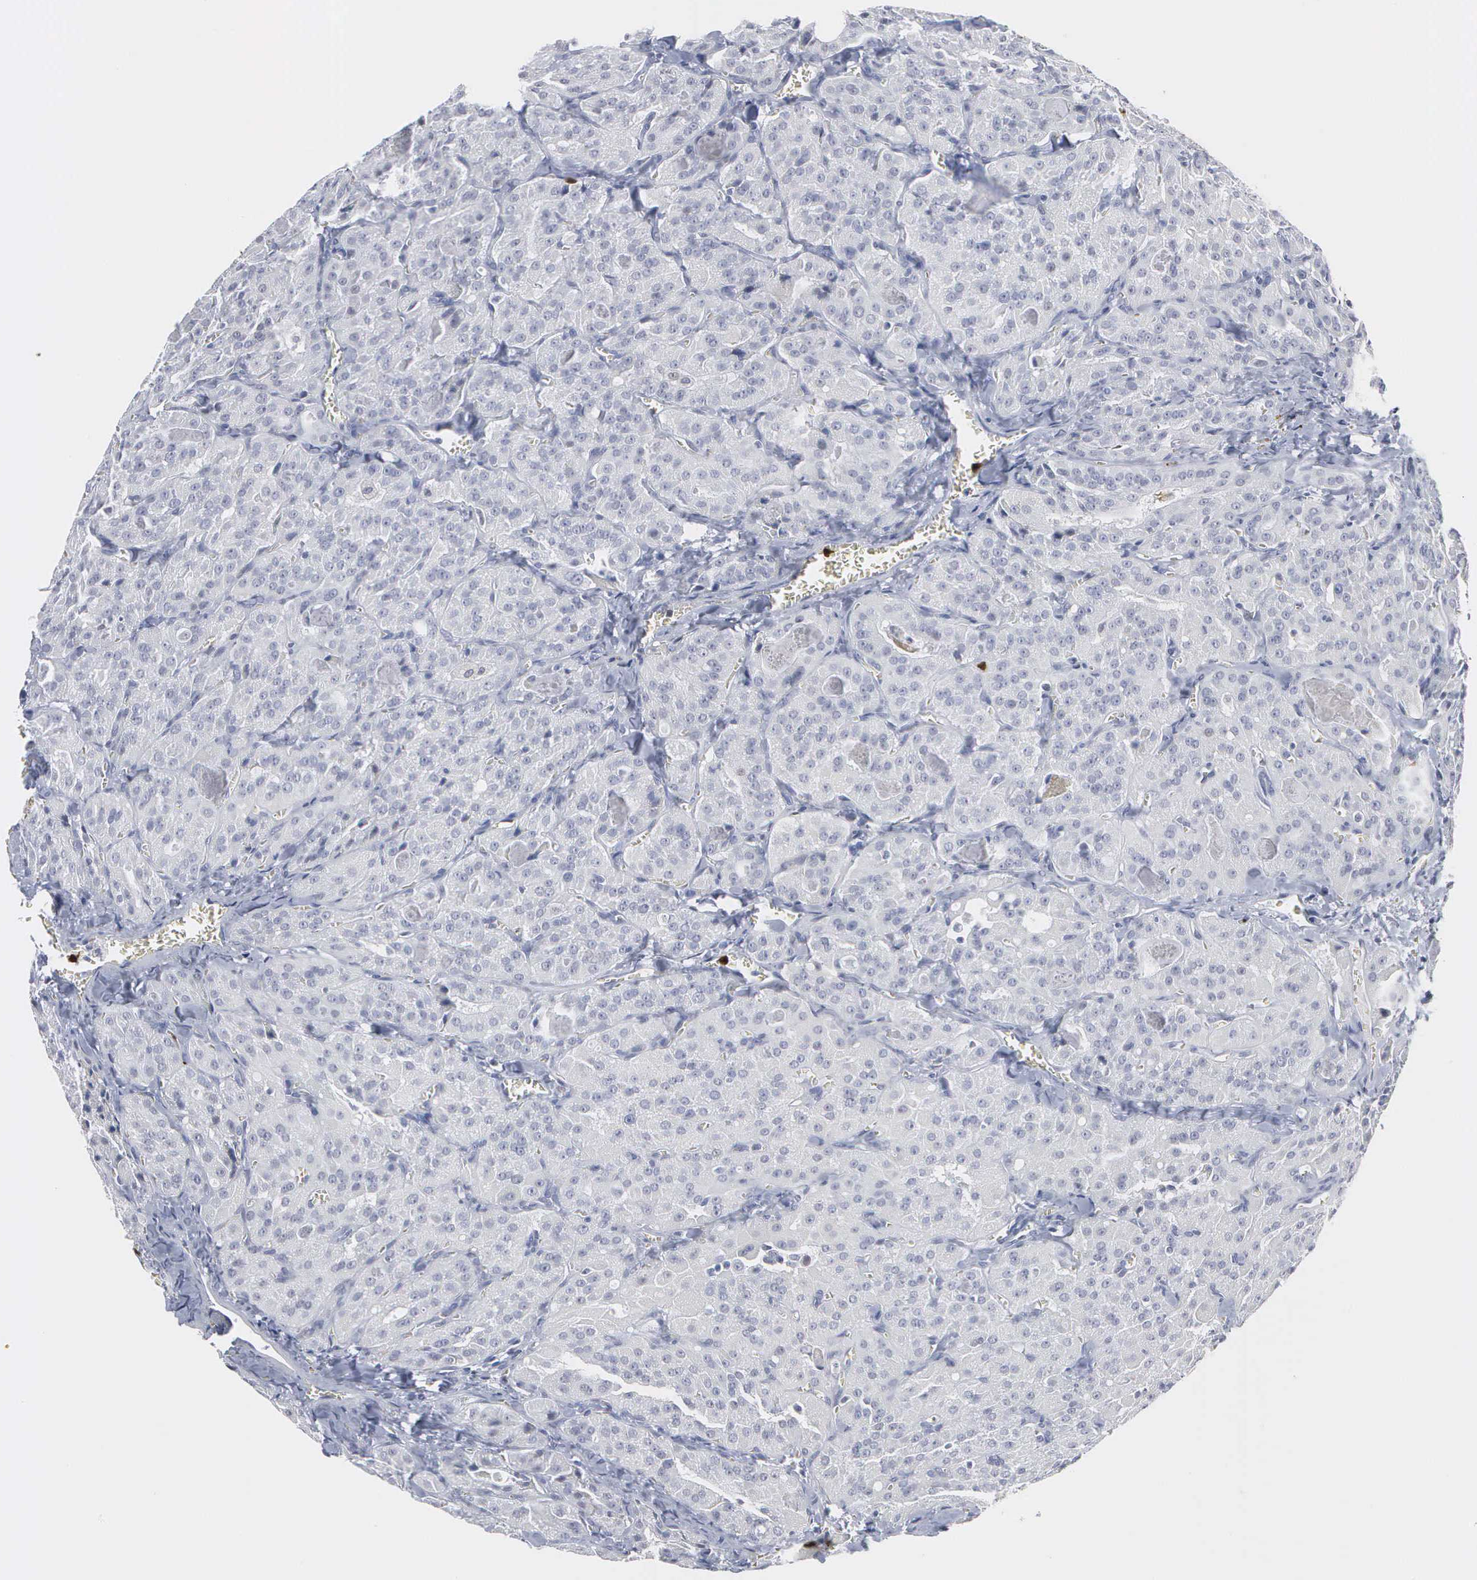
{"staining": {"intensity": "negative", "quantity": "none", "location": "none"}, "tissue": "thyroid cancer", "cell_type": "Tumor cells", "image_type": "cancer", "snomed": [{"axis": "morphology", "description": "Carcinoma, NOS"}, {"axis": "topography", "description": "Thyroid gland"}], "caption": "A histopathology image of human thyroid cancer is negative for staining in tumor cells.", "gene": "SPIN3", "patient": {"sex": "male", "age": 76}}